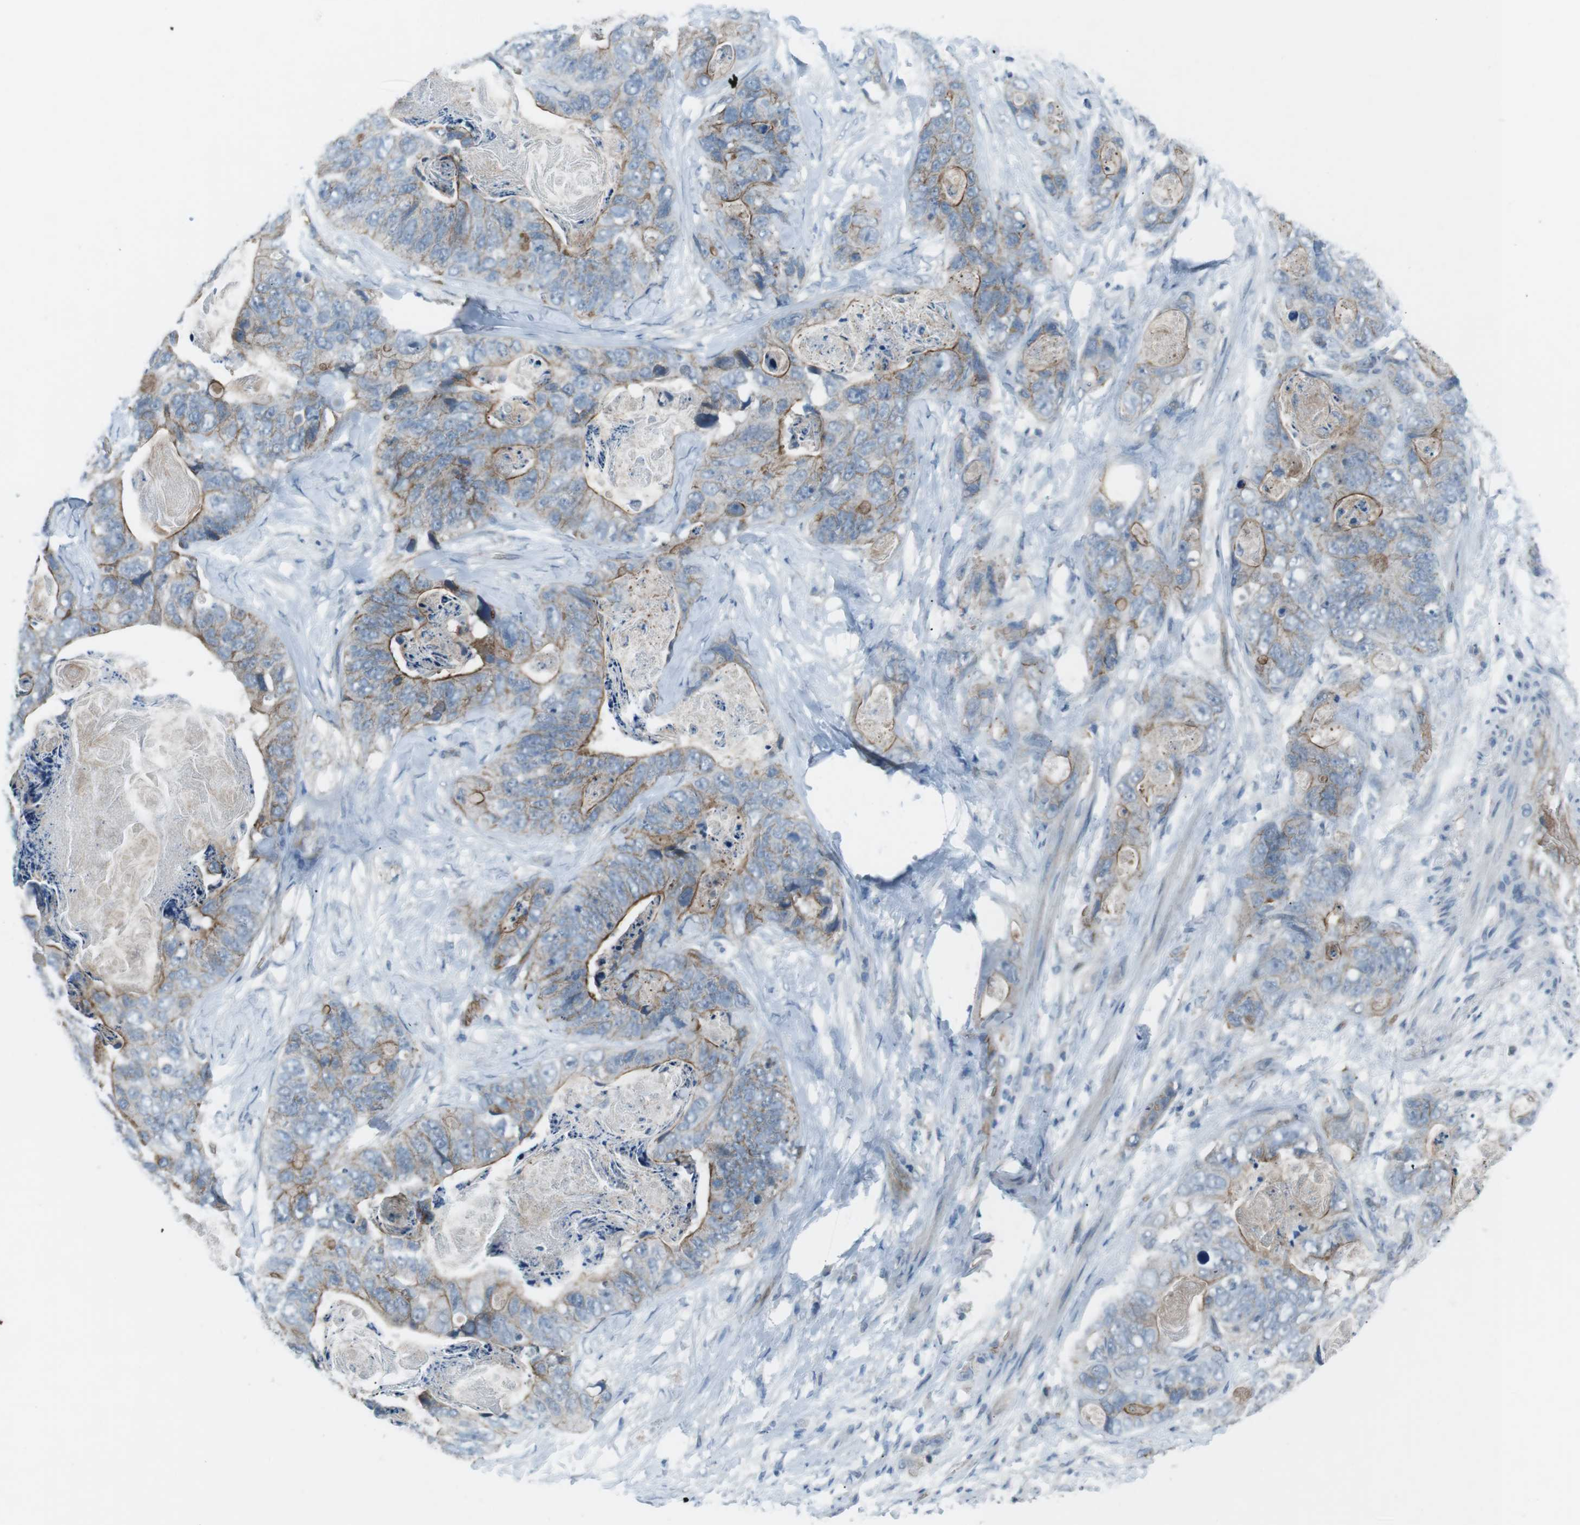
{"staining": {"intensity": "moderate", "quantity": "25%-75%", "location": "cytoplasmic/membranous"}, "tissue": "stomach cancer", "cell_type": "Tumor cells", "image_type": "cancer", "snomed": [{"axis": "morphology", "description": "Adenocarcinoma, NOS"}, {"axis": "topography", "description": "Stomach"}], "caption": "Stomach adenocarcinoma stained with IHC exhibits moderate cytoplasmic/membranous staining in about 25%-75% of tumor cells. (Brightfield microscopy of DAB IHC at high magnification).", "gene": "SPTA1", "patient": {"sex": "female", "age": 89}}